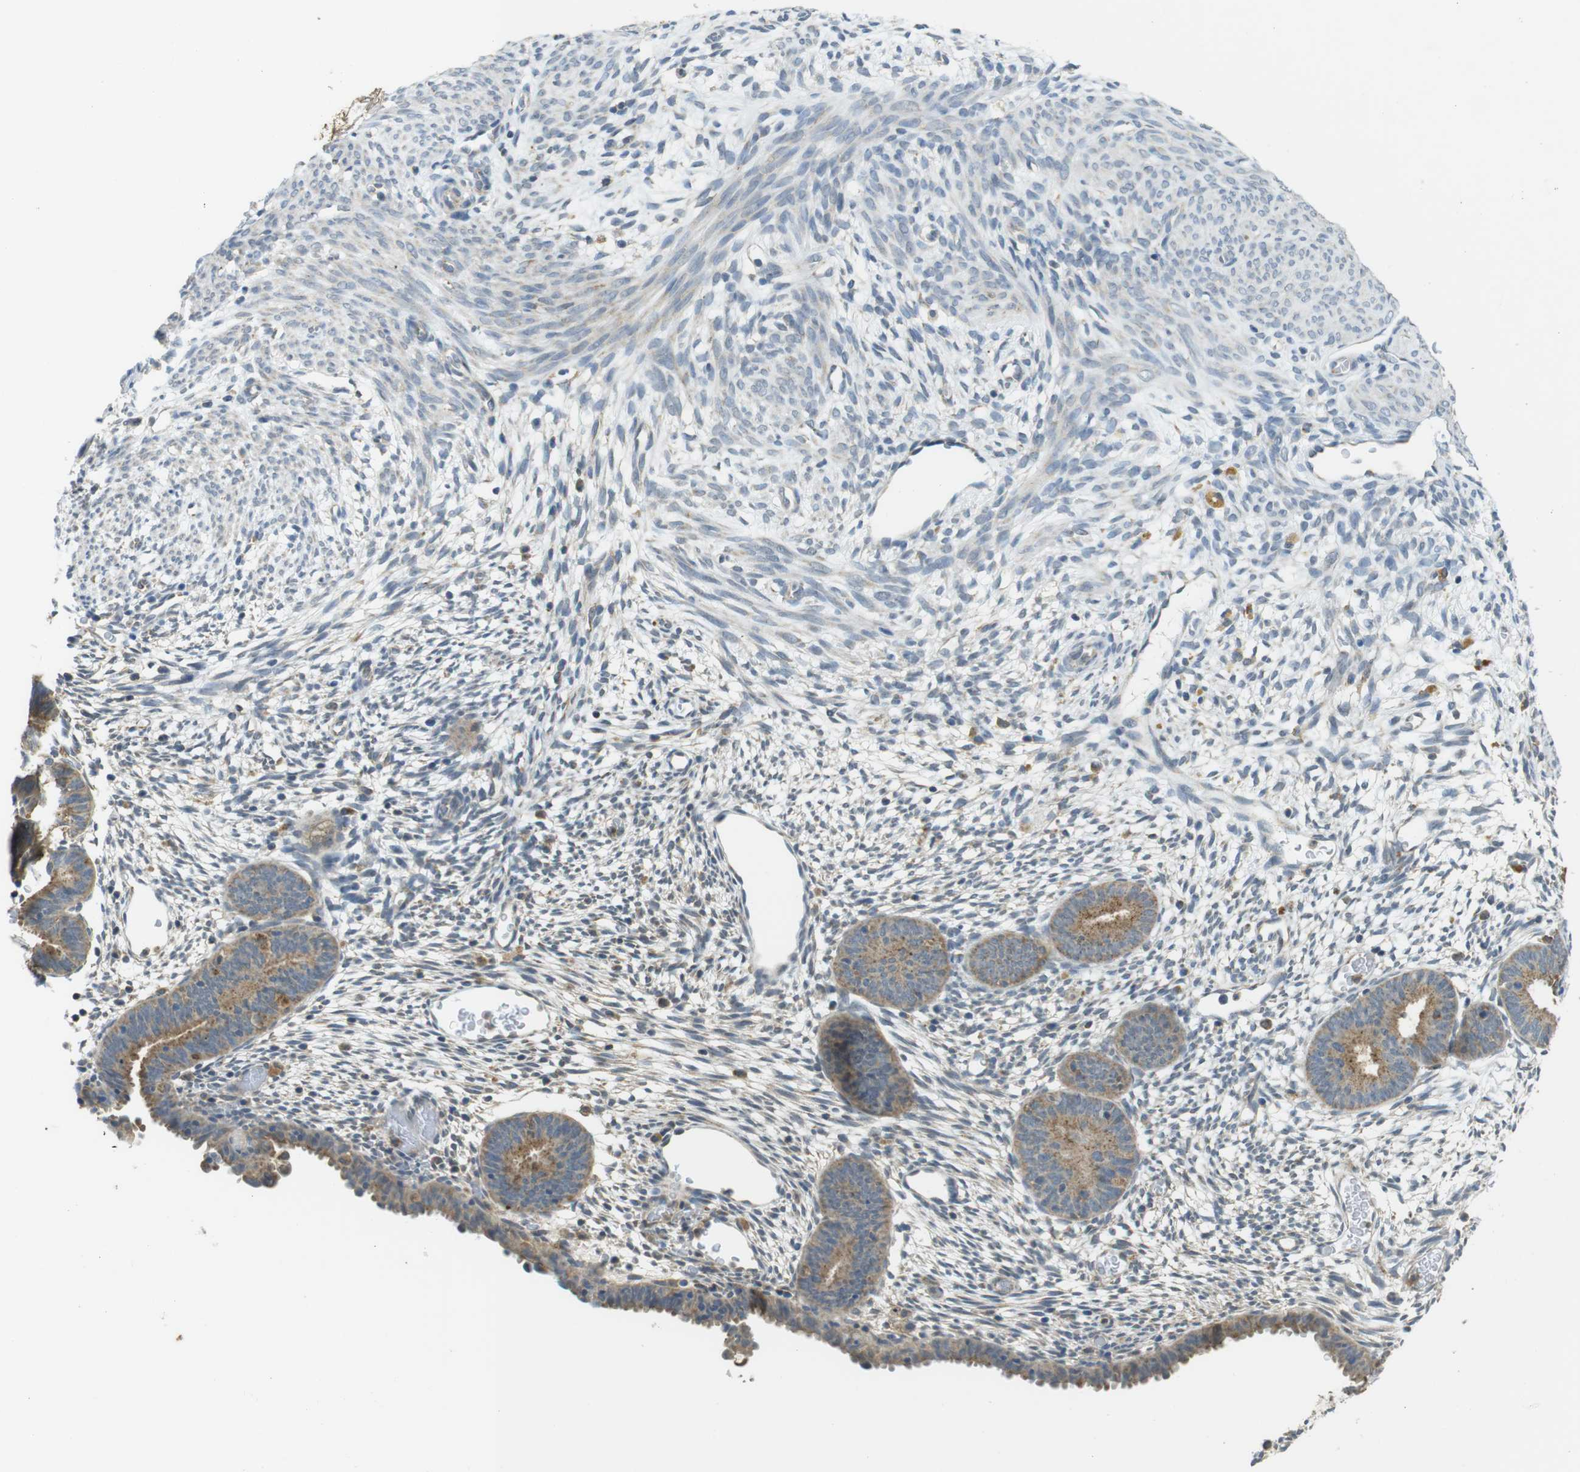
{"staining": {"intensity": "weak", "quantity": "<25%", "location": "cytoplasmic/membranous"}, "tissue": "endometrium", "cell_type": "Cells in endometrial stroma", "image_type": "normal", "snomed": [{"axis": "morphology", "description": "Normal tissue, NOS"}, {"axis": "morphology", "description": "Atrophy, NOS"}, {"axis": "topography", "description": "Uterus"}, {"axis": "topography", "description": "Endometrium"}], "caption": "Immunohistochemistry of normal human endometrium shows no positivity in cells in endometrial stroma.", "gene": "BRI3BP", "patient": {"sex": "female", "age": 68}}